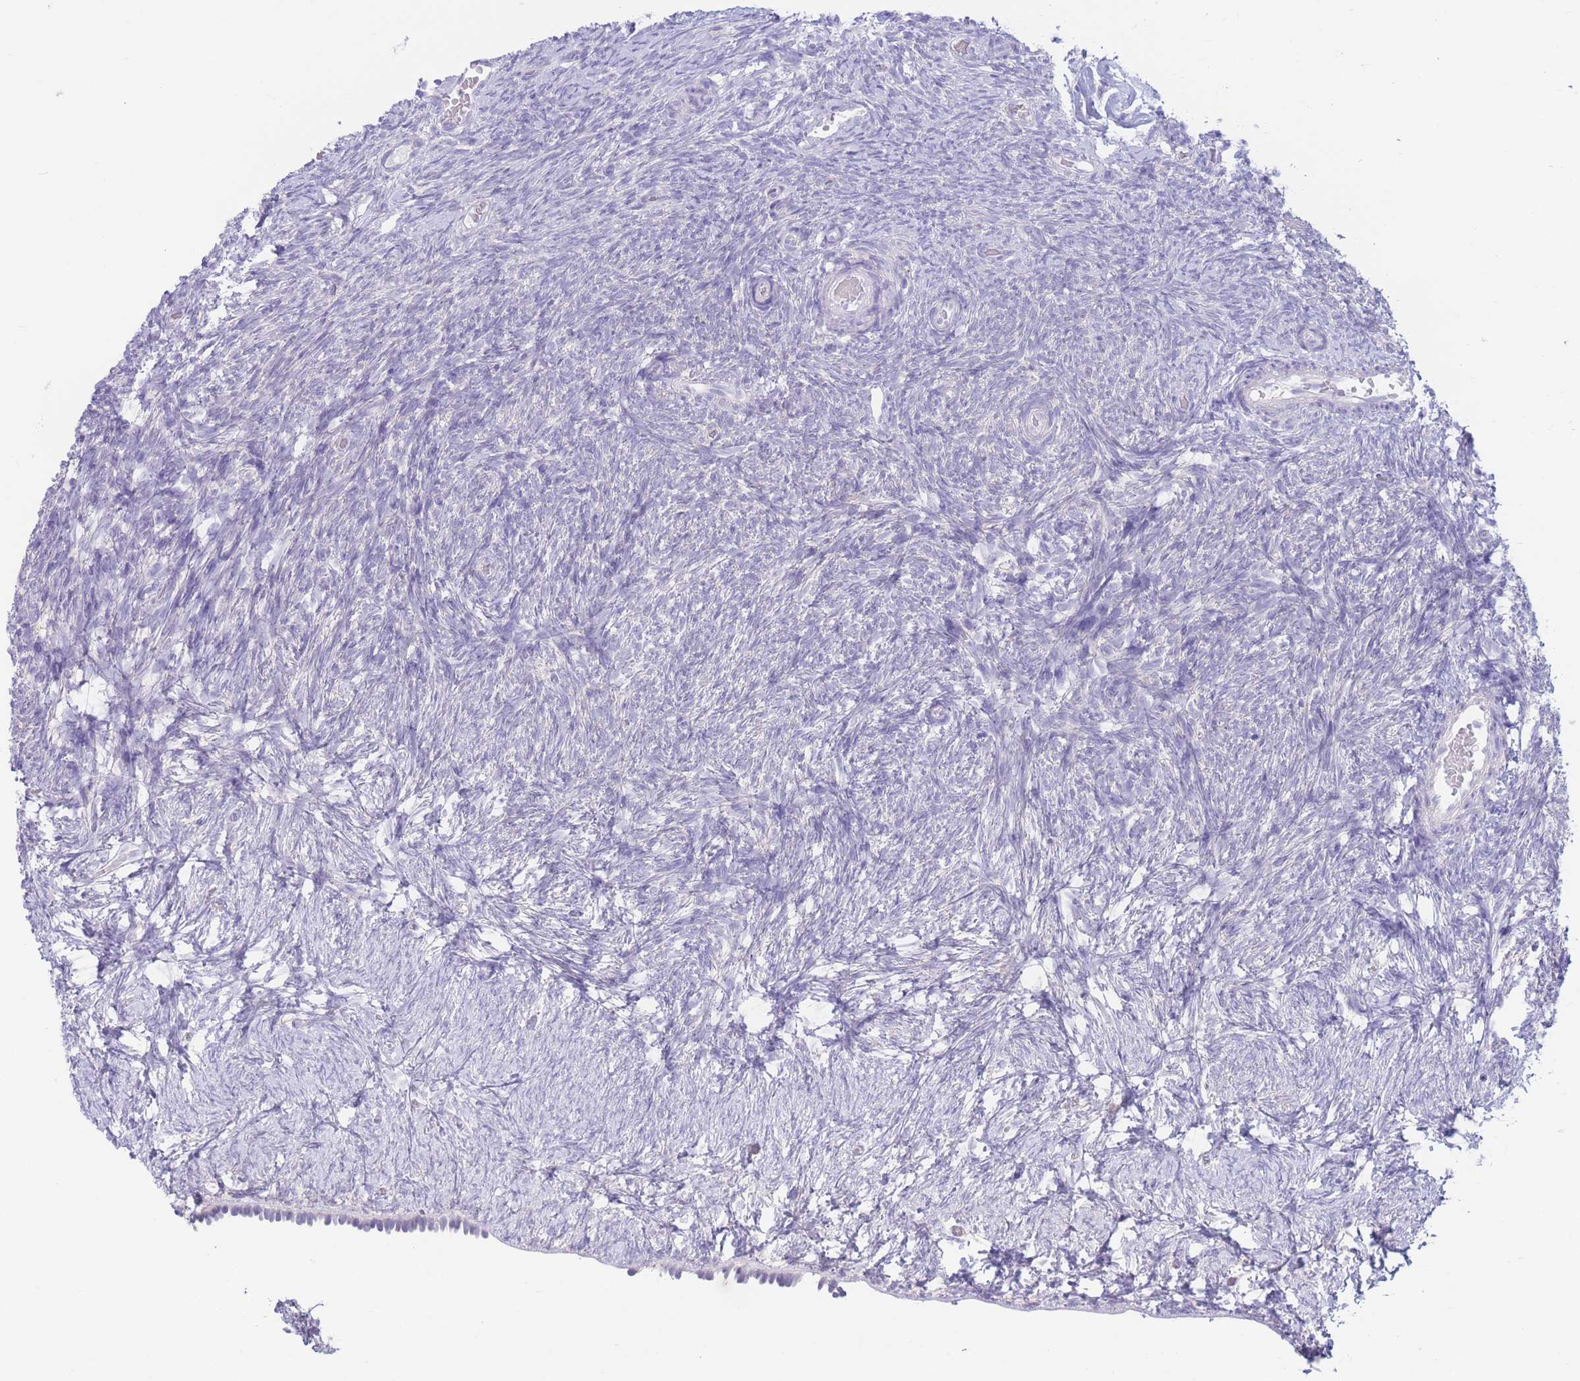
{"staining": {"intensity": "negative", "quantity": "none", "location": "none"}, "tissue": "ovary", "cell_type": "Follicle cells", "image_type": "normal", "snomed": [{"axis": "morphology", "description": "Normal tissue, NOS"}, {"axis": "topography", "description": "Ovary"}], "caption": "The immunohistochemistry micrograph has no significant expression in follicle cells of ovary. The staining was performed using DAB (3,3'-diaminobenzidine) to visualize the protein expression in brown, while the nuclei were stained in blue with hematoxylin (Magnification: 20x).", "gene": "FAH", "patient": {"sex": "female", "age": 39}}